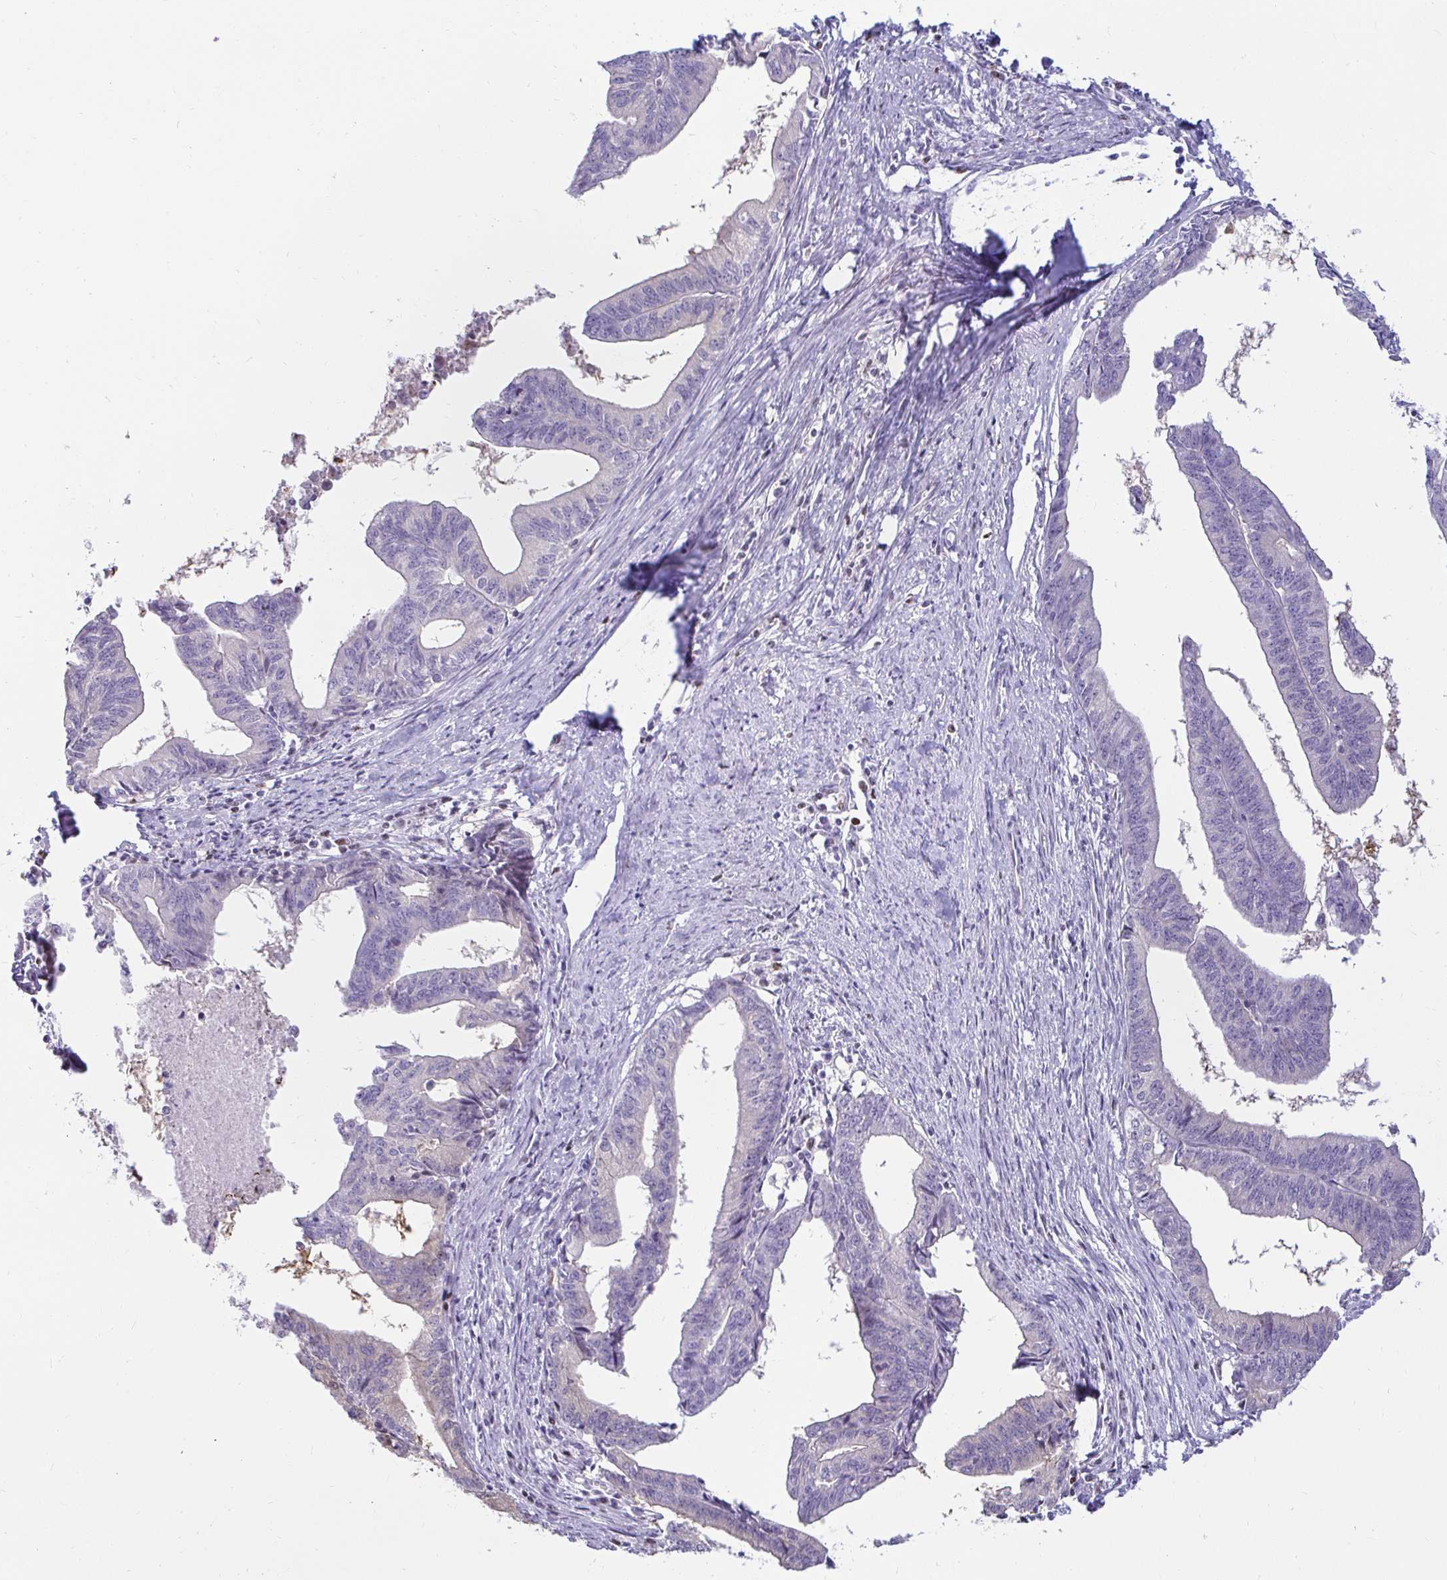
{"staining": {"intensity": "negative", "quantity": "none", "location": "none"}, "tissue": "endometrial cancer", "cell_type": "Tumor cells", "image_type": "cancer", "snomed": [{"axis": "morphology", "description": "Adenocarcinoma, NOS"}, {"axis": "topography", "description": "Endometrium"}], "caption": "High magnification brightfield microscopy of endometrial cancer (adenocarcinoma) stained with DAB (brown) and counterstained with hematoxylin (blue): tumor cells show no significant expression.", "gene": "CAPSL", "patient": {"sex": "female", "age": 65}}